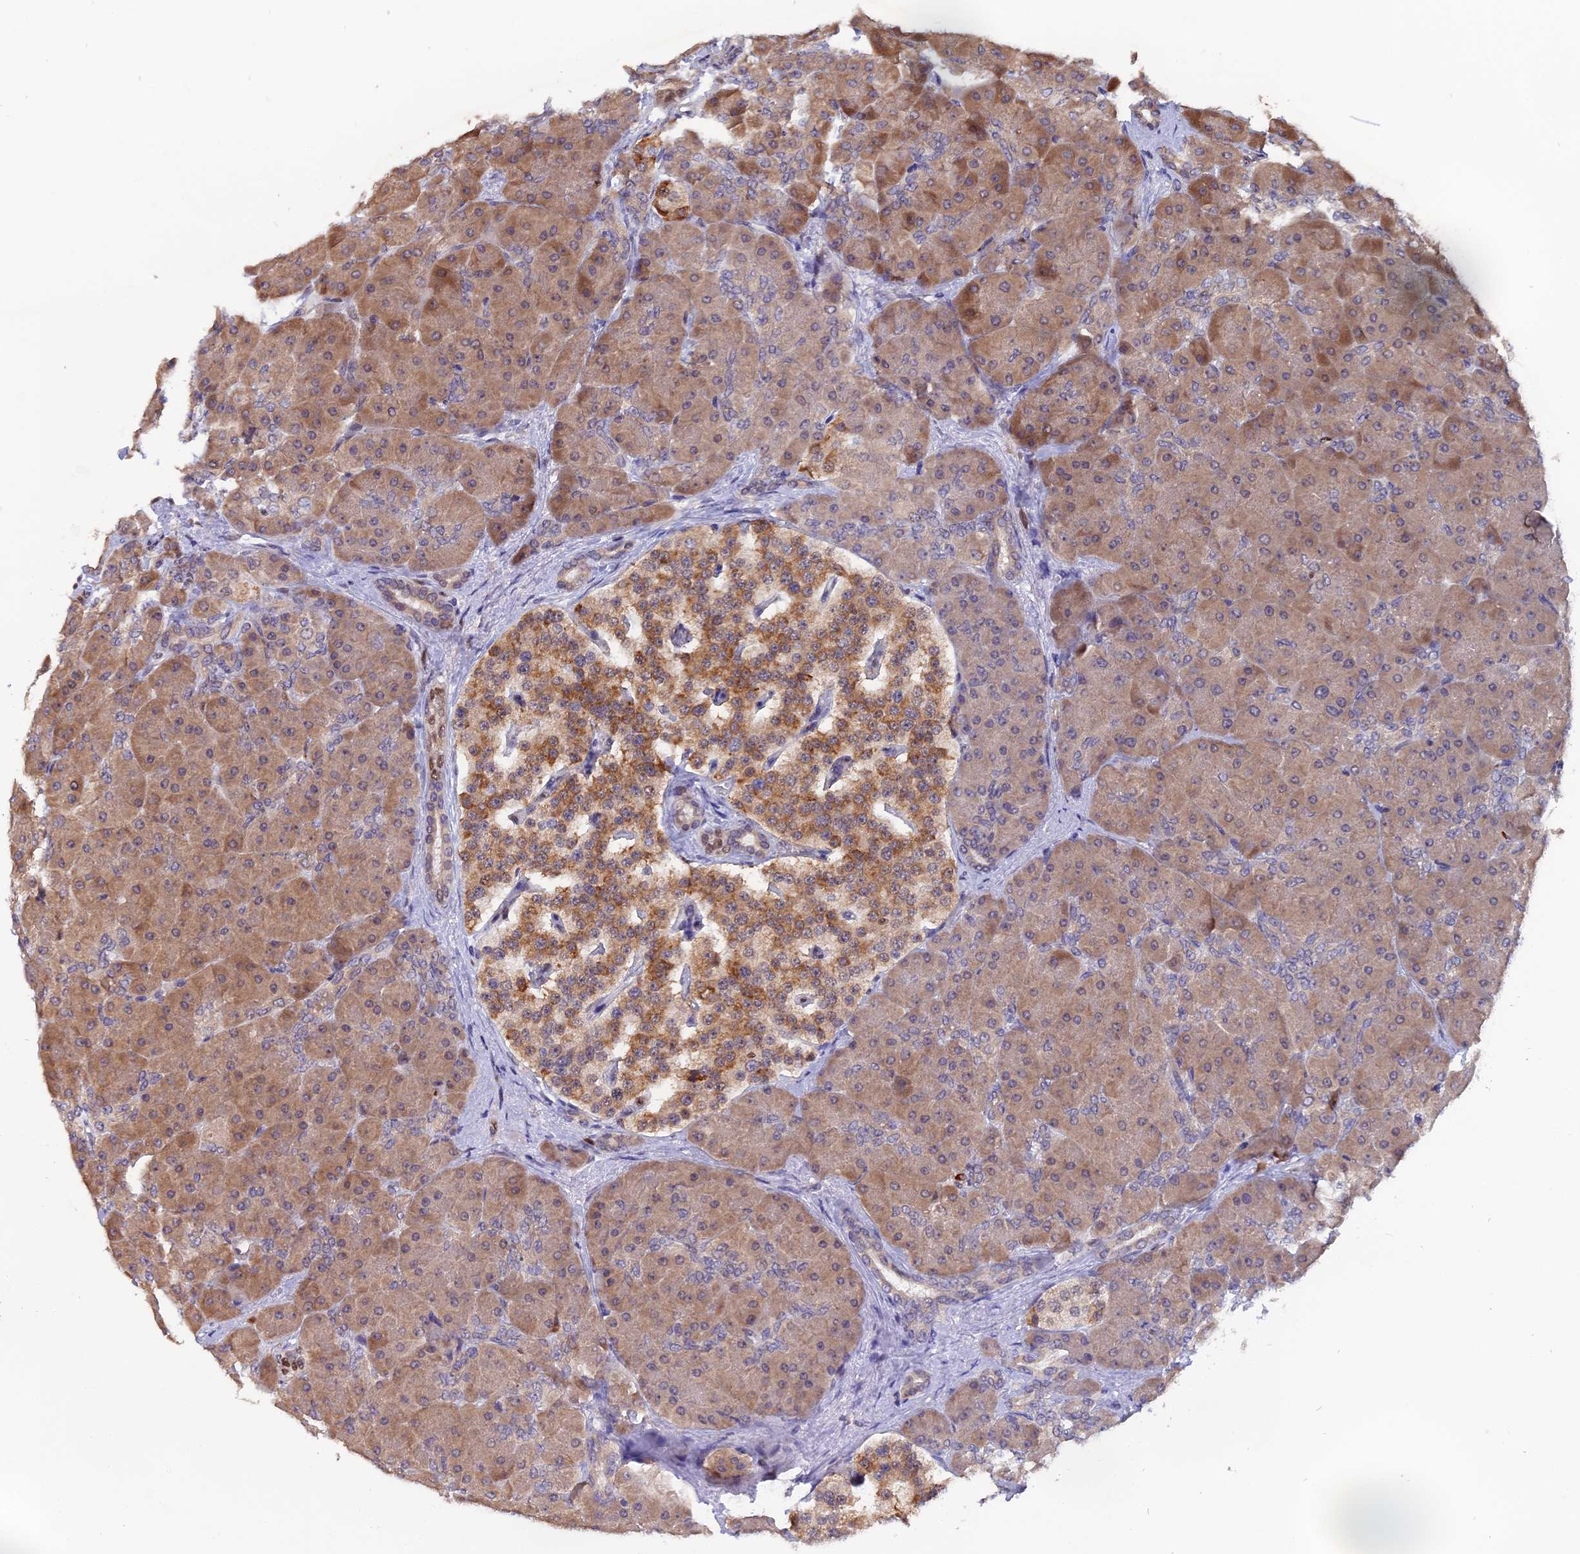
{"staining": {"intensity": "moderate", "quantity": ">75%", "location": "cytoplasmic/membranous,nuclear"}, "tissue": "pancreas", "cell_type": "Exocrine glandular cells", "image_type": "normal", "snomed": [{"axis": "morphology", "description": "Normal tissue, NOS"}, {"axis": "topography", "description": "Pancreas"}], "caption": "IHC (DAB) staining of benign human pancreas reveals moderate cytoplasmic/membranous,nuclear protein positivity in about >75% of exocrine glandular cells.", "gene": "FAM118B", "patient": {"sex": "male", "age": 66}}